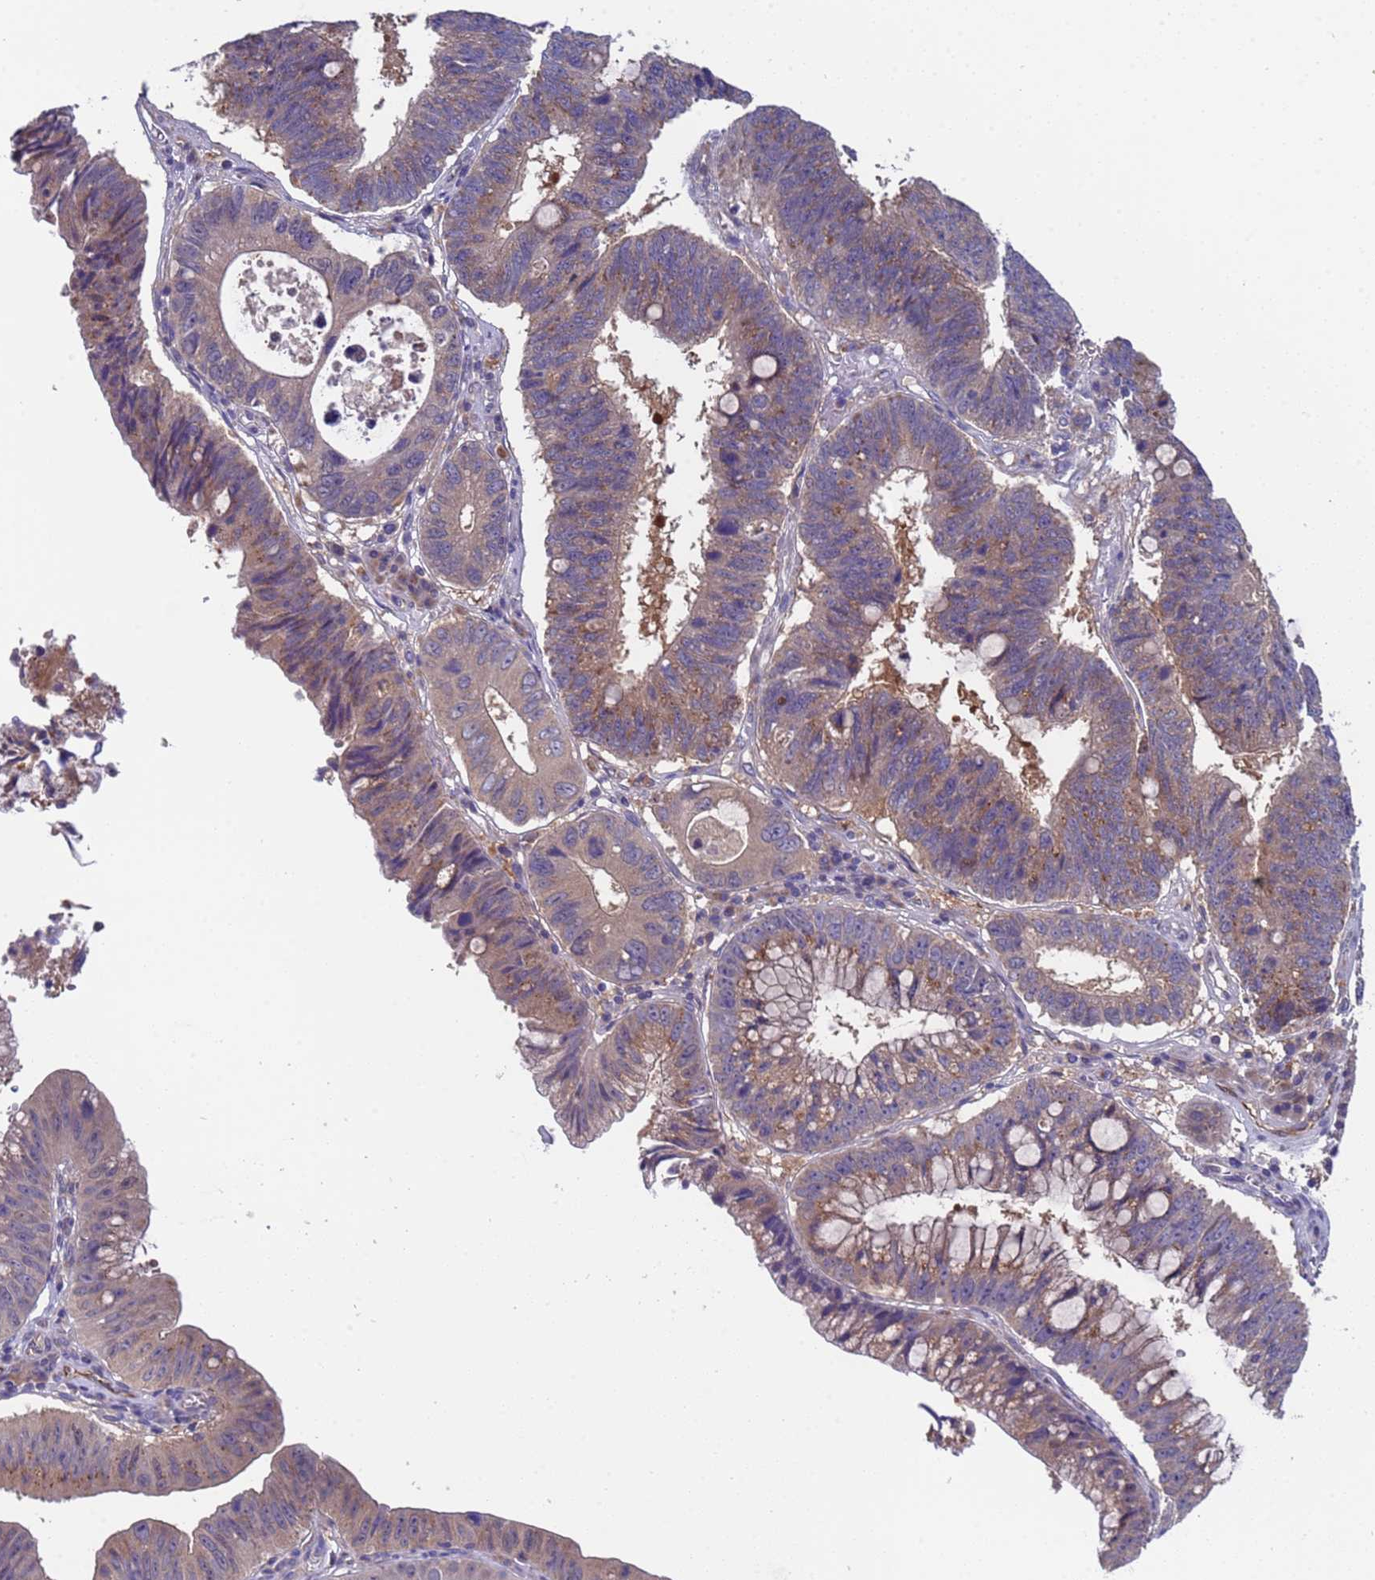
{"staining": {"intensity": "moderate", "quantity": "<25%", "location": "cytoplasmic/membranous"}, "tissue": "stomach cancer", "cell_type": "Tumor cells", "image_type": "cancer", "snomed": [{"axis": "morphology", "description": "Adenocarcinoma, NOS"}, {"axis": "topography", "description": "Stomach"}], "caption": "Tumor cells exhibit low levels of moderate cytoplasmic/membranous staining in about <25% of cells in stomach cancer (adenocarcinoma).", "gene": "ZNF248", "patient": {"sex": "male", "age": 59}}